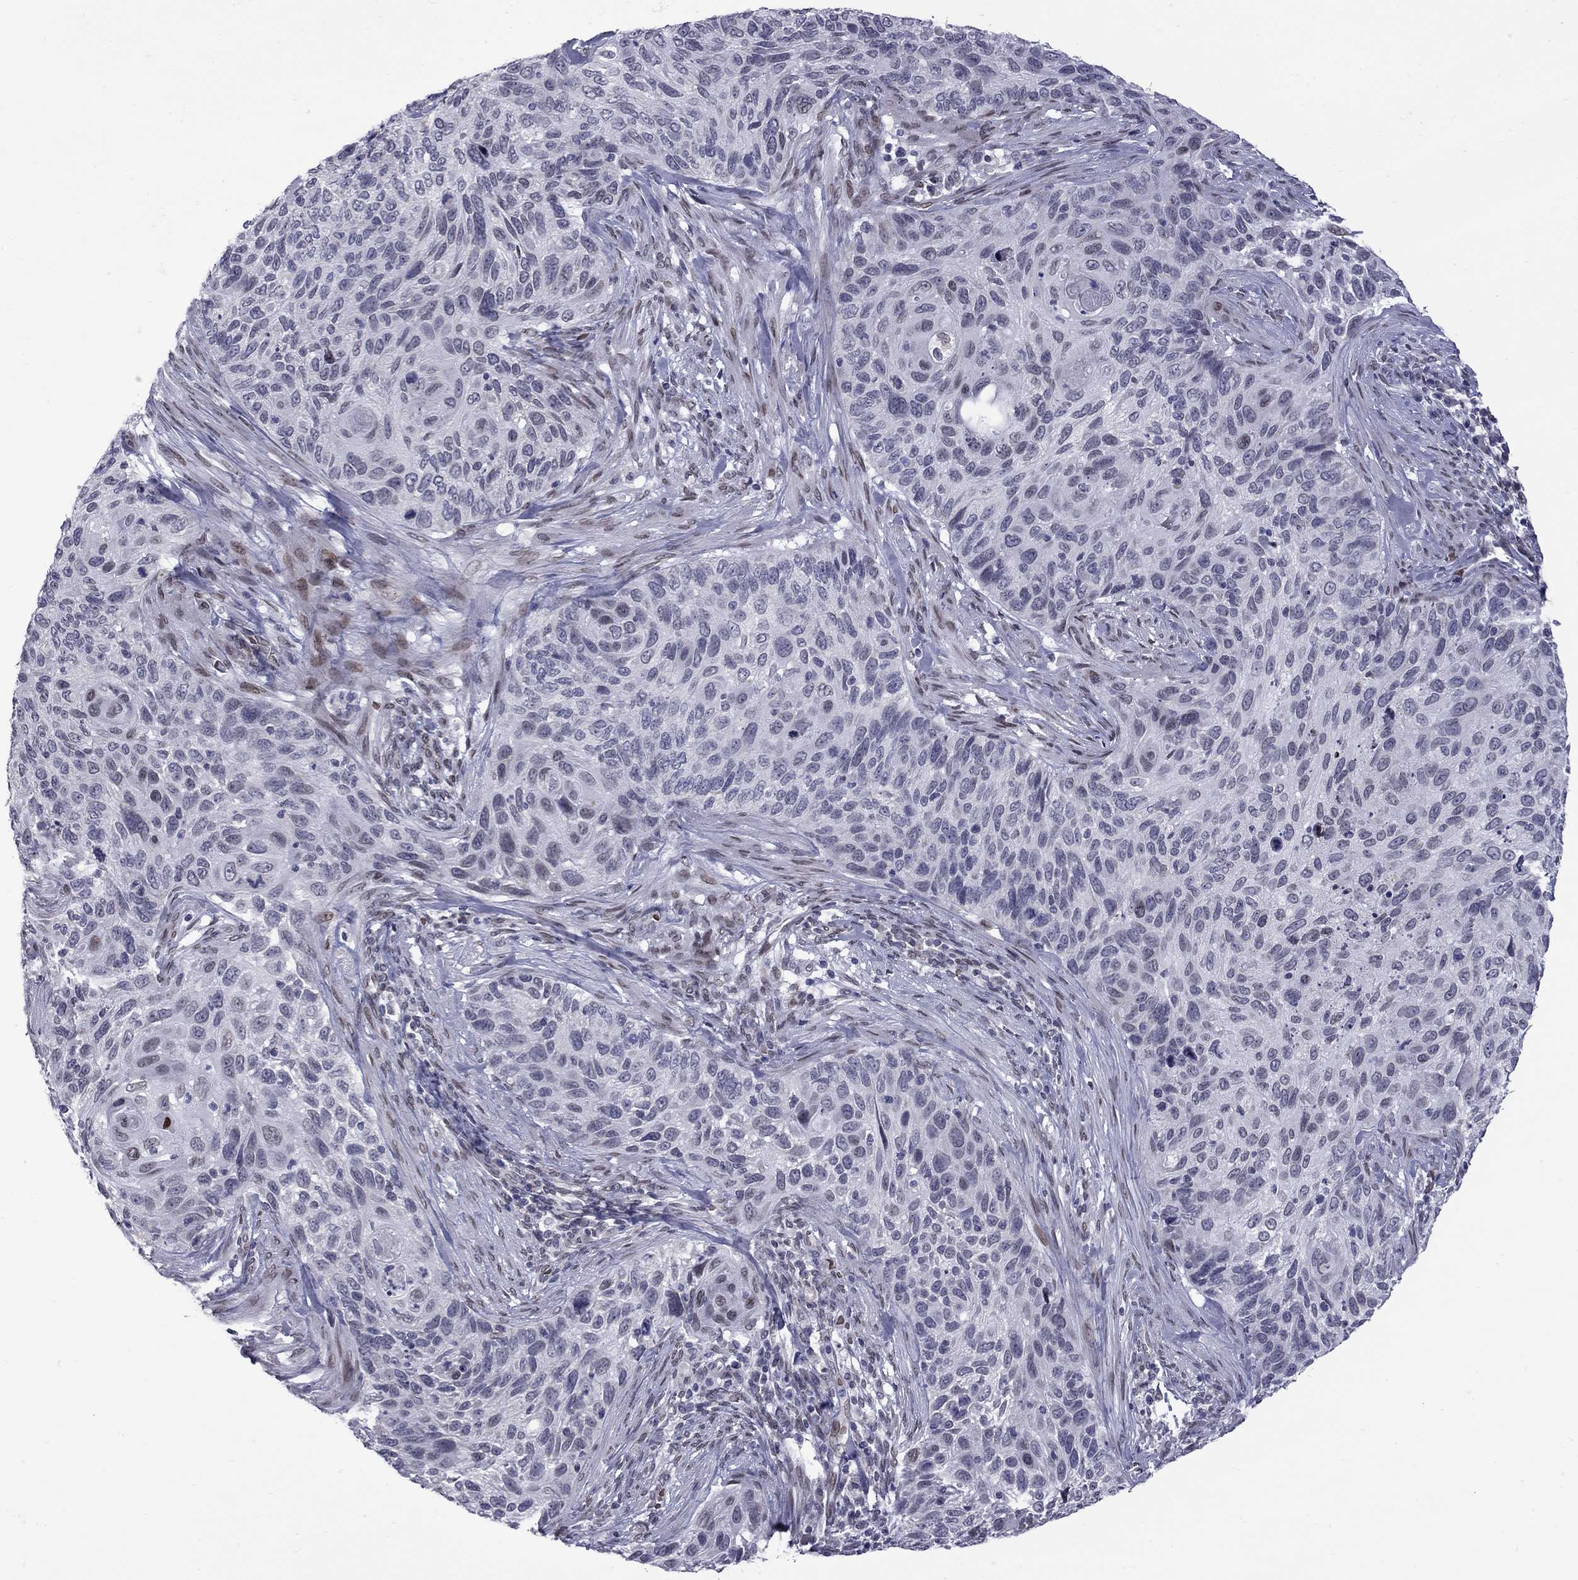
{"staining": {"intensity": "negative", "quantity": "none", "location": "none"}, "tissue": "cervical cancer", "cell_type": "Tumor cells", "image_type": "cancer", "snomed": [{"axis": "morphology", "description": "Squamous cell carcinoma, NOS"}, {"axis": "topography", "description": "Cervix"}], "caption": "DAB immunohistochemical staining of human cervical cancer demonstrates no significant positivity in tumor cells. (DAB (3,3'-diaminobenzidine) IHC visualized using brightfield microscopy, high magnification).", "gene": "CLTCL1", "patient": {"sex": "female", "age": 70}}